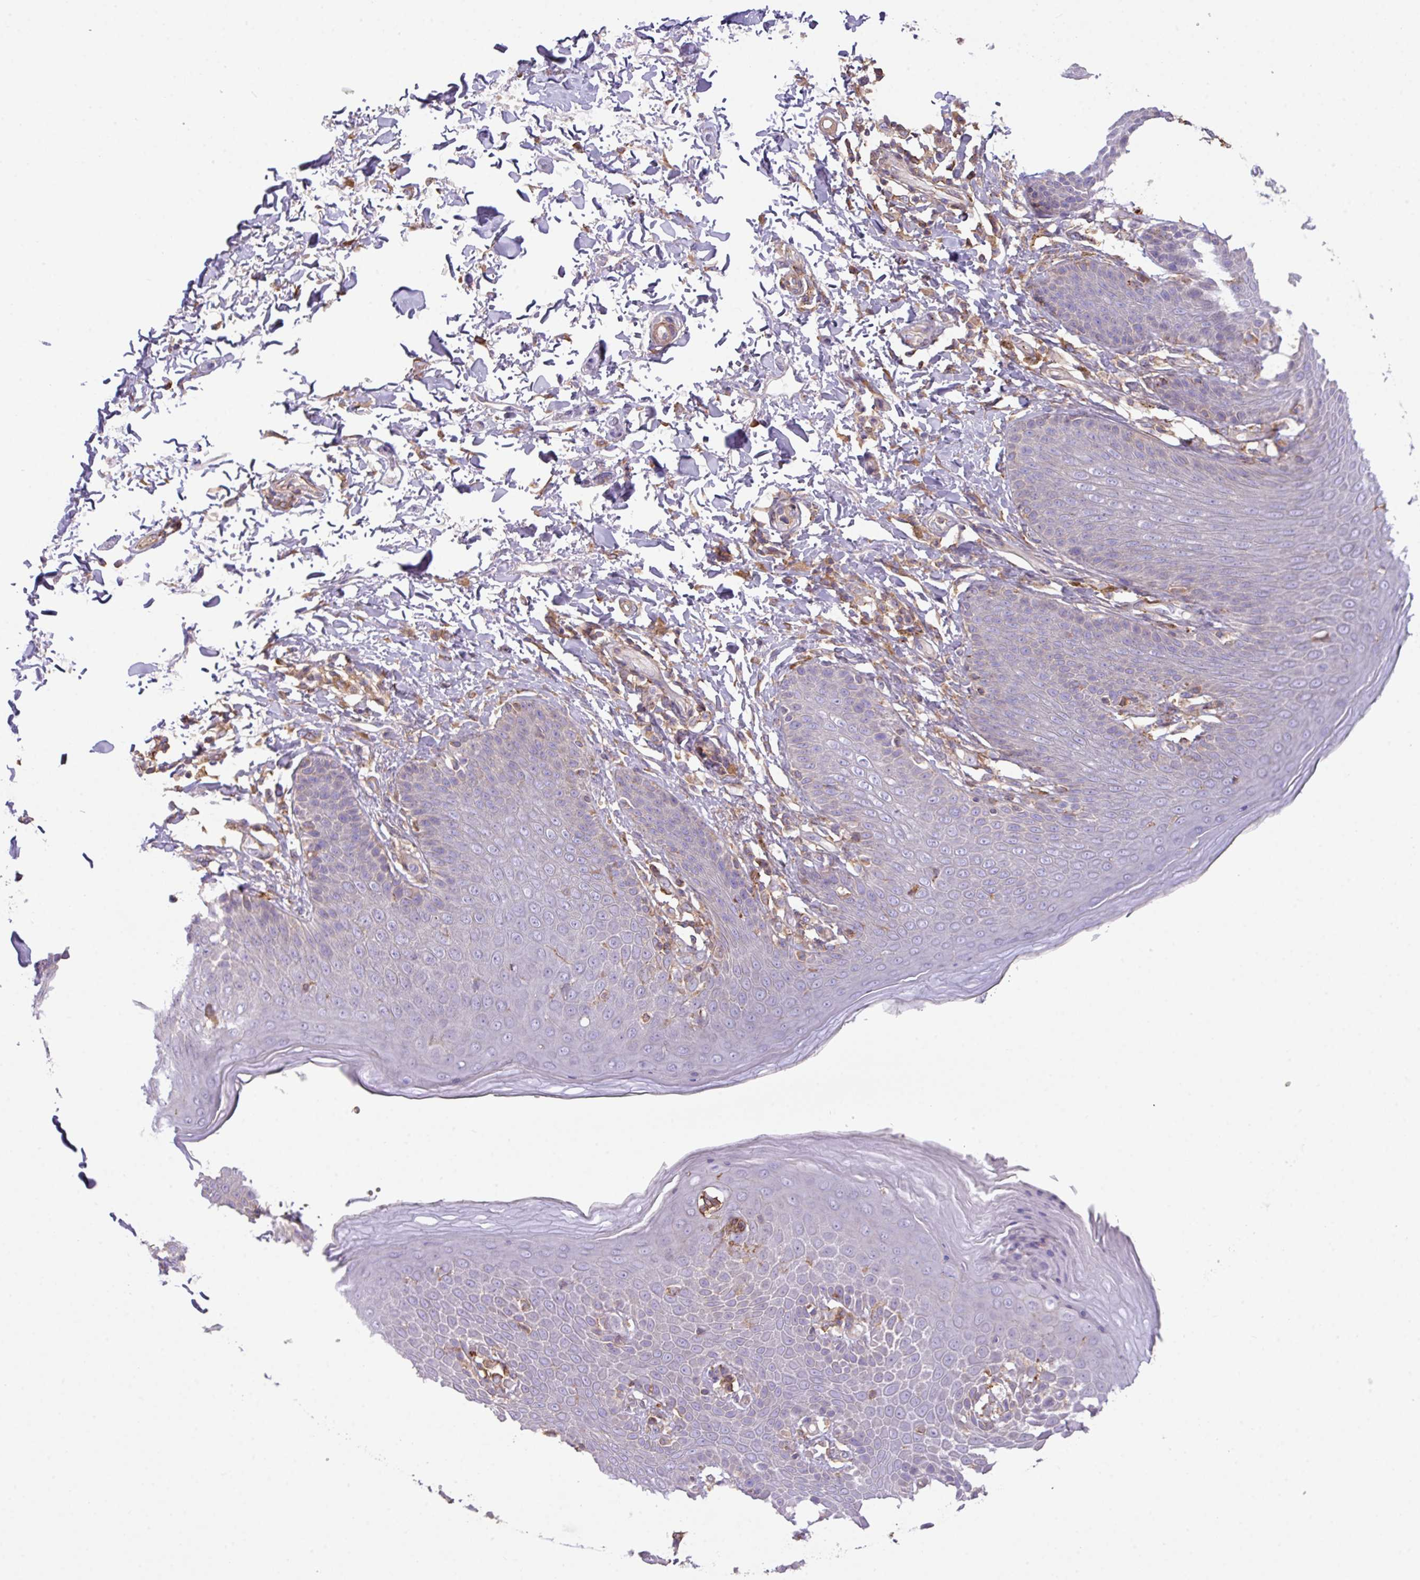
{"staining": {"intensity": "negative", "quantity": "none", "location": "none"}, "tissue": "skin", "cell_type": "Epidermal cells", "image_type": "normal", "snomed": [{"axis": "morphology", "description": "Normal tissue, NOS"}, {"axis": "topography", "description": "Peripheral nerve tissue"}], "caption": "This is a histopathology image of immunohistochemistry (IHC) staining of unremarkable skin, which shows no staining in epidermal cells.", "gene": "LRRC41", "patient": {"sex": "male", "age": 51}}